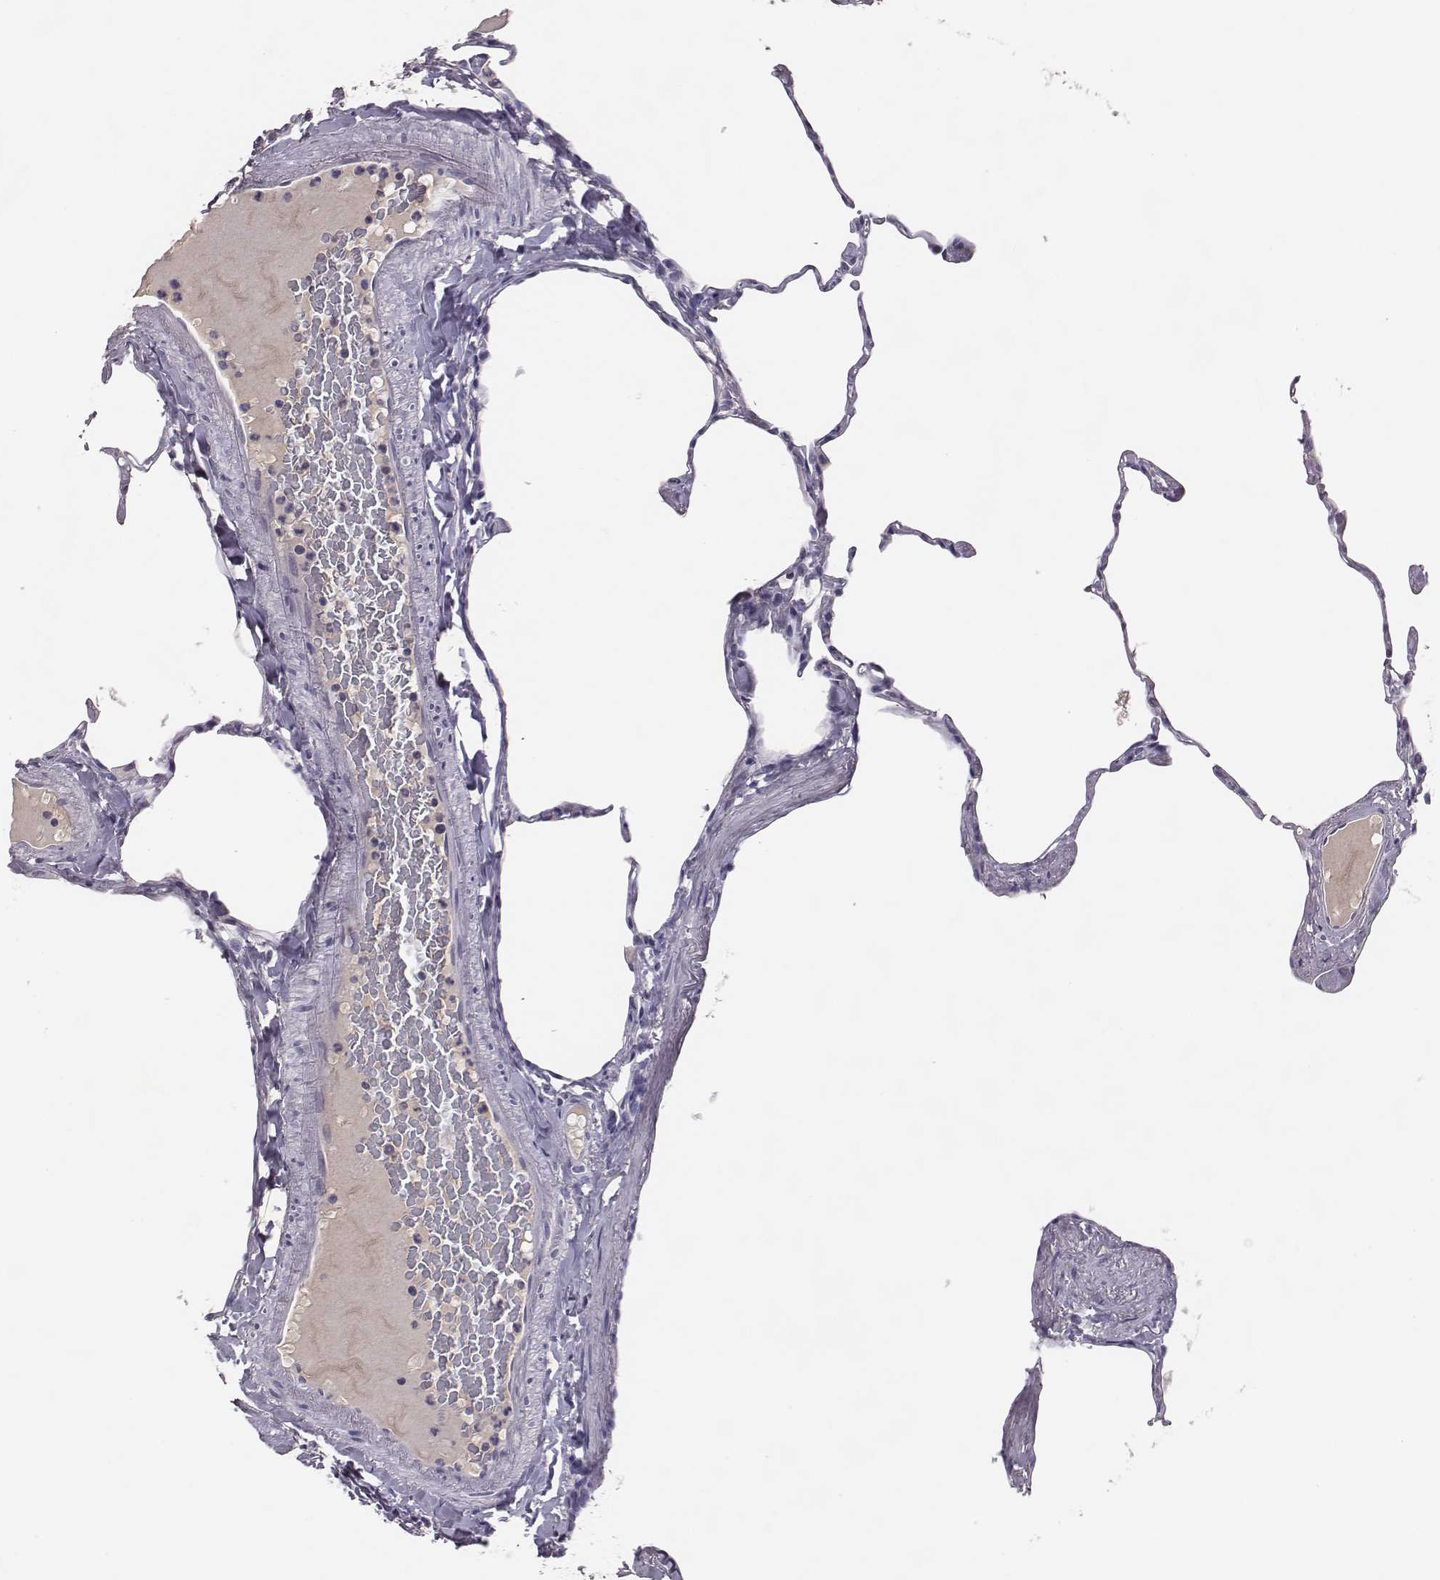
{"staining": {"intensity": "negative", "quantity": "none", "location": "none"}, "tissue": "lung", "cell_type": "Alveolar cells", "image_type": "normal", "snomed": [{"axis": "morphology", "description": "Normal tissue, NOS"}, {"axis": "topography", "description": "Lung"}], "caption": "Alveolar cells are negative for brown protein staining in unremarkable lung. The staining was performed using DAB to visualize the protein expression in brown, while the nuclei were stained in blue with hematoxylin (Magnification: 20x).", "gene": "EN1", "patient": {"sex": "male", "age": 65}}